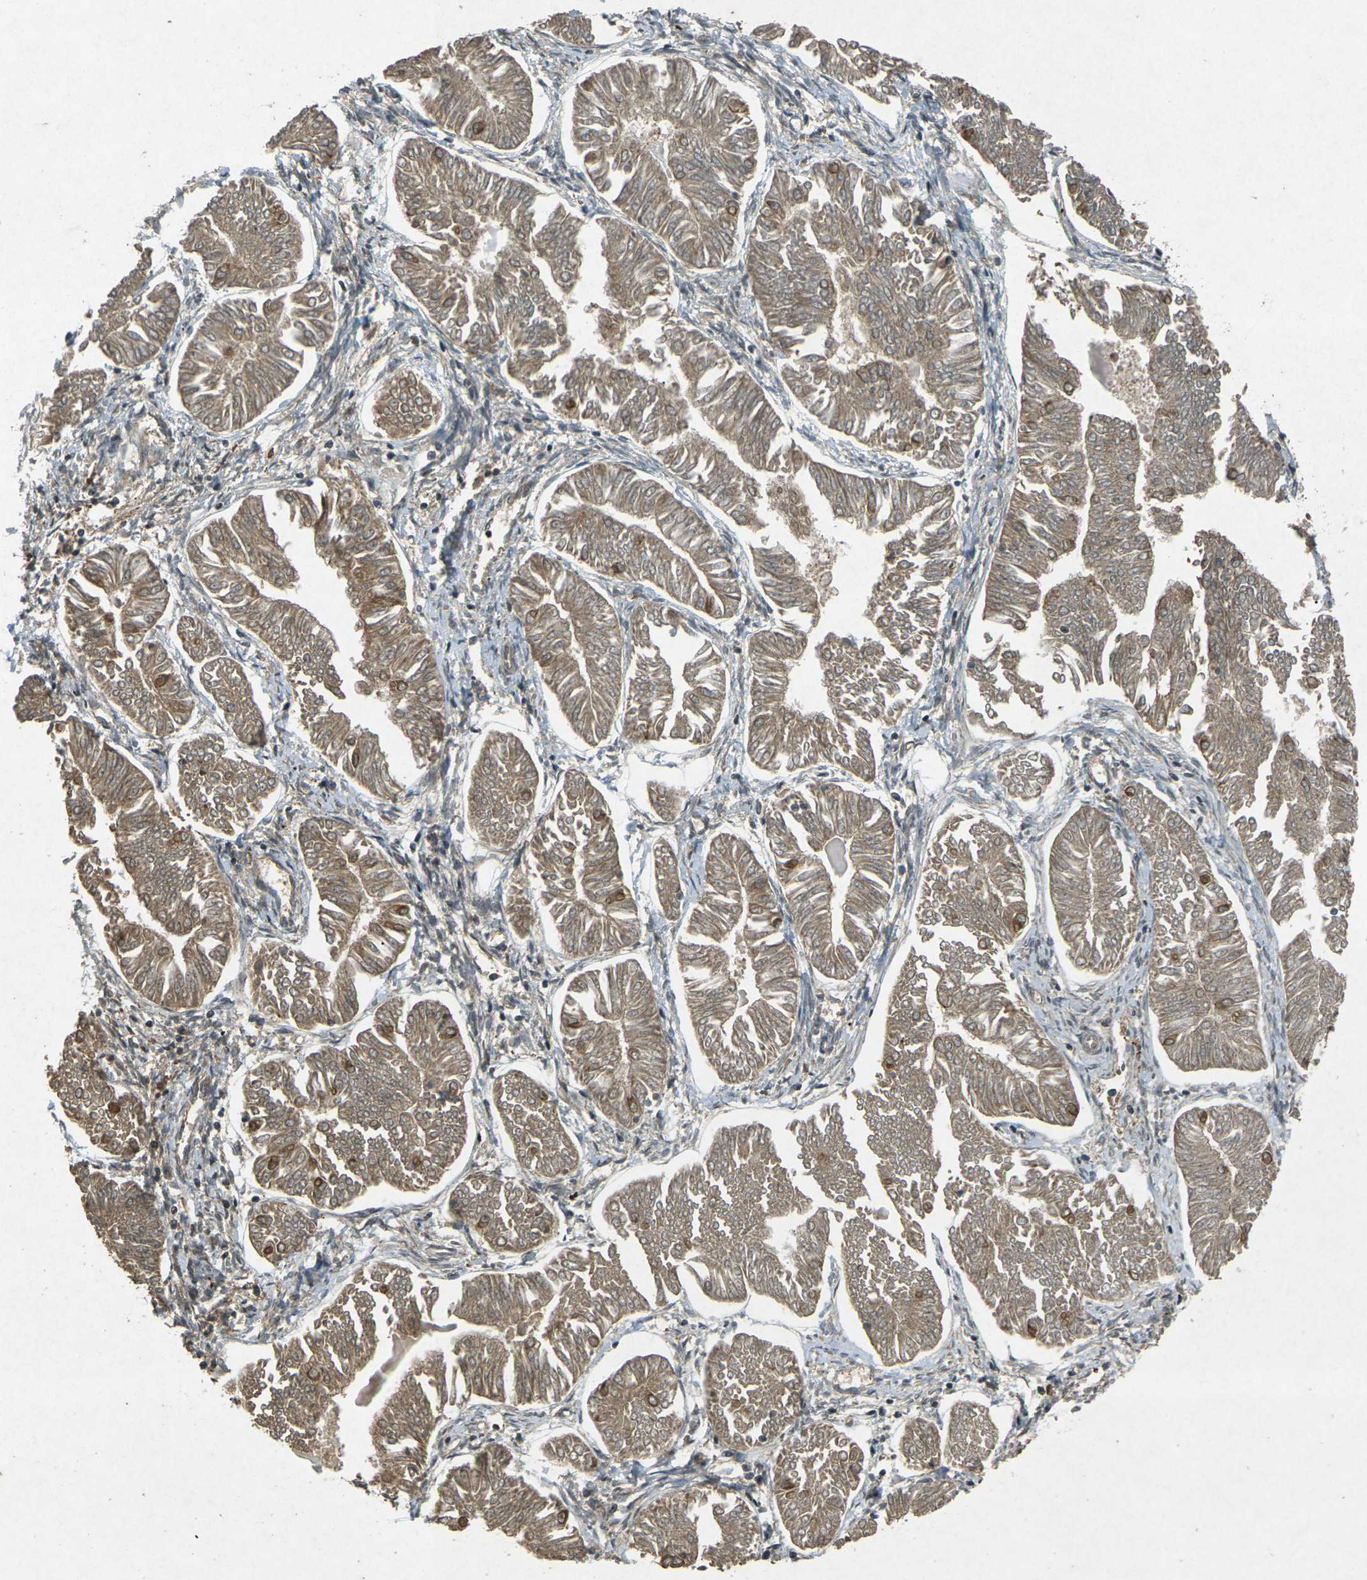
{"staining": {"intensity": "moderate", "quantity": ">75%", "location": "cytoplasmic/membranous"}, "tissue": "endometrial cancer", "cell_type": "Tumor cells", "image_type": "cancer", "snomed": [{"axis": "morphology", "description": "Adenocarcinoma, NOS"}, {"axis": "topography", "description": "Endometrium"}], "caption": "Immunohistochemistry (IHC) image of neoplastic tissue: endometrial cancer (adenocarcinoma) stained using immunohistochemistry (IHC) exhibits medium levels of moderate protein expression localized specifically in the cytoplasmic/membranous of tumor cells, appearing as a cytoplasmic/membranous brown color.", "gene": "TAP1", "patient": {"sex": "female", "age": 53}}